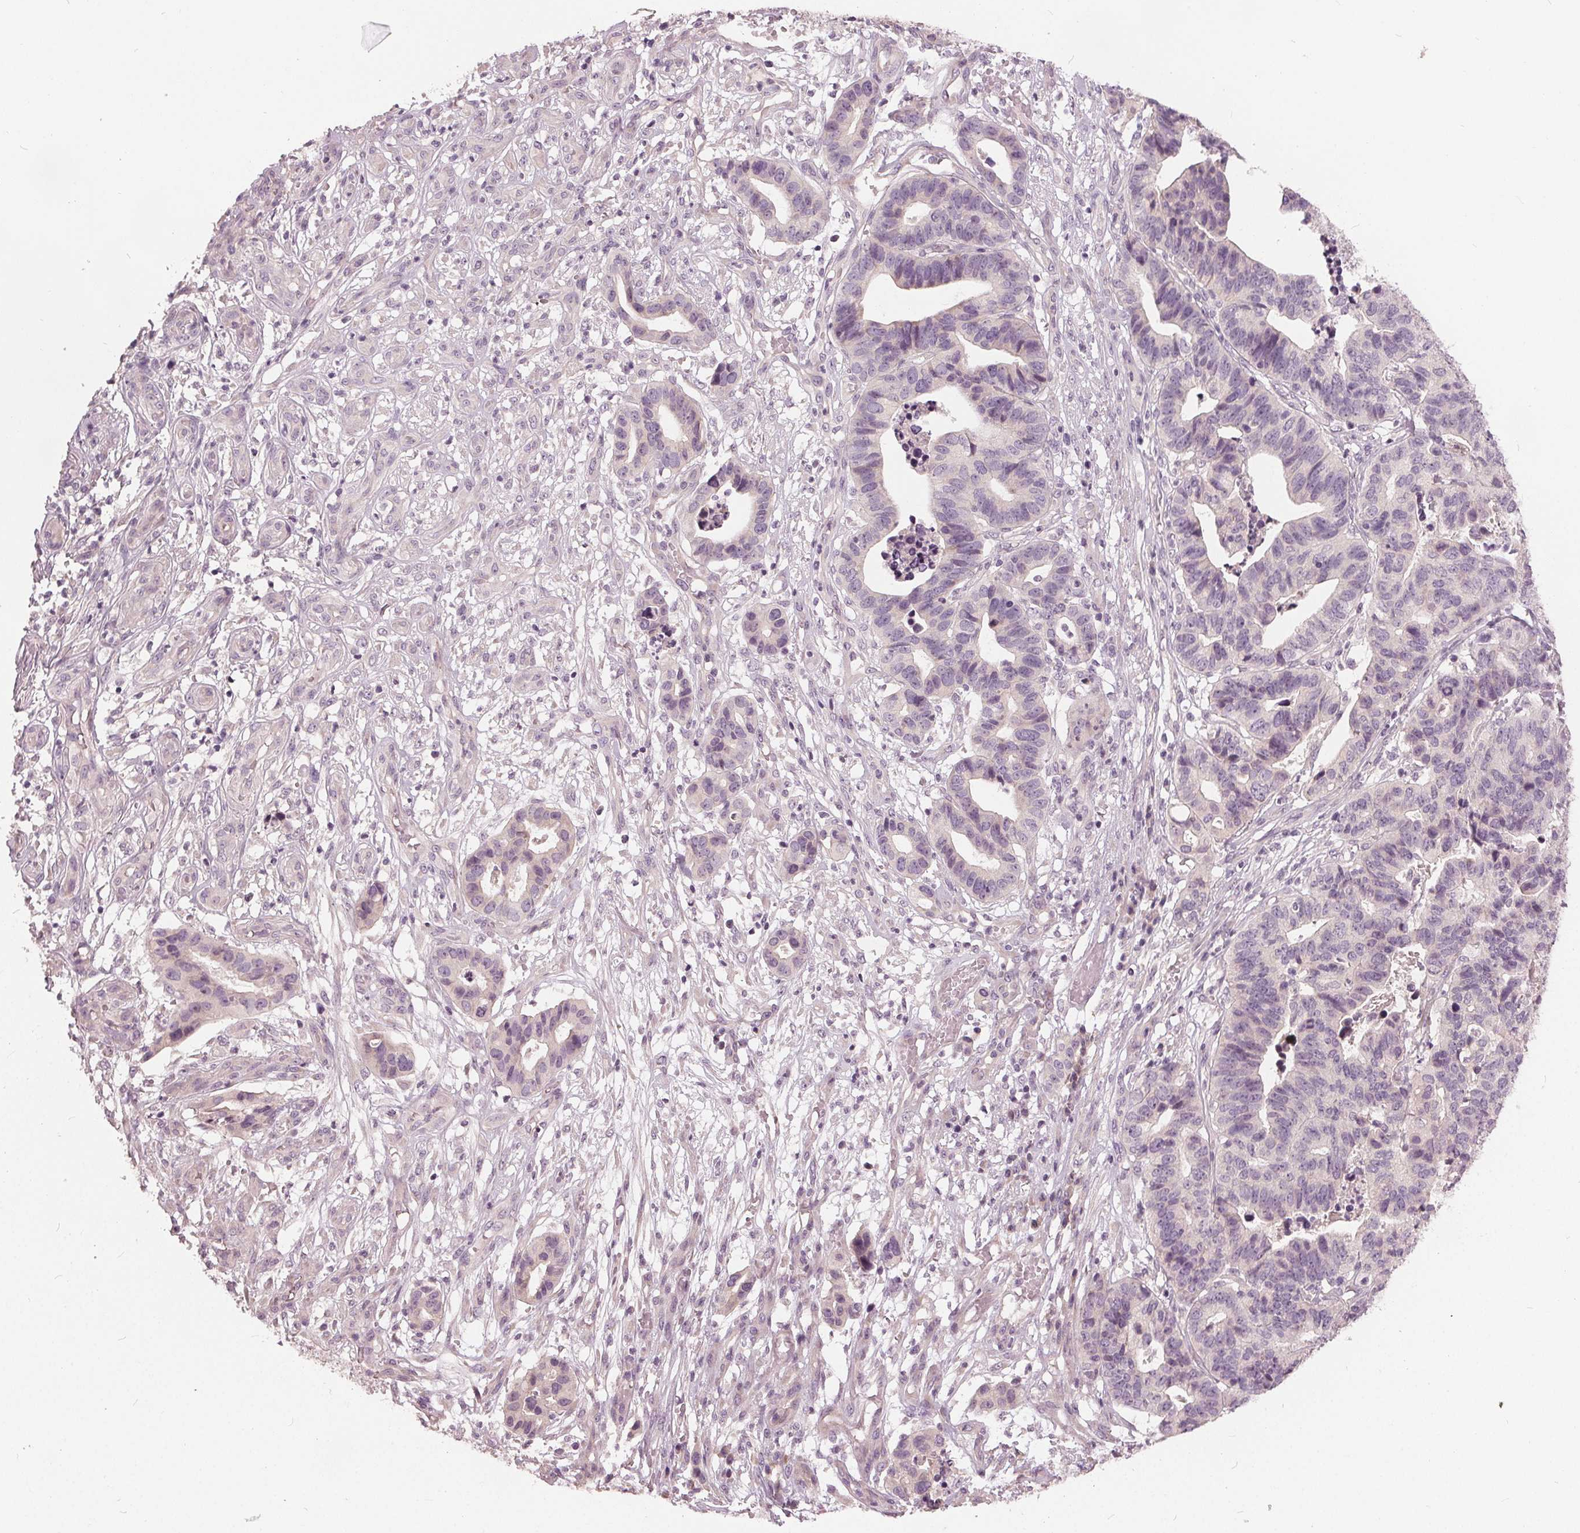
{"staining": {"intensity": "negative", "quantity": "none", "location": "none"}, "tissue": "stomach cancer", "cell_type": "Tumor cells", "image_type": "cancer", "snomed": [{"axis": "morphology", "description": "Adenocarcinoma, NOS"}, {"axis": "topography", "description": "Stomach, upper"}], "caption": "High magnification brightfield microscopy of stomach adenocarcinoma stained with DAB (3,3'-diaminobenzidine) (brown) and counterstained with hematoxylin (blue): tumor cells show no significant expression.", "gene": "KLK13", "patient": {"sex": "female", "age": 67}}